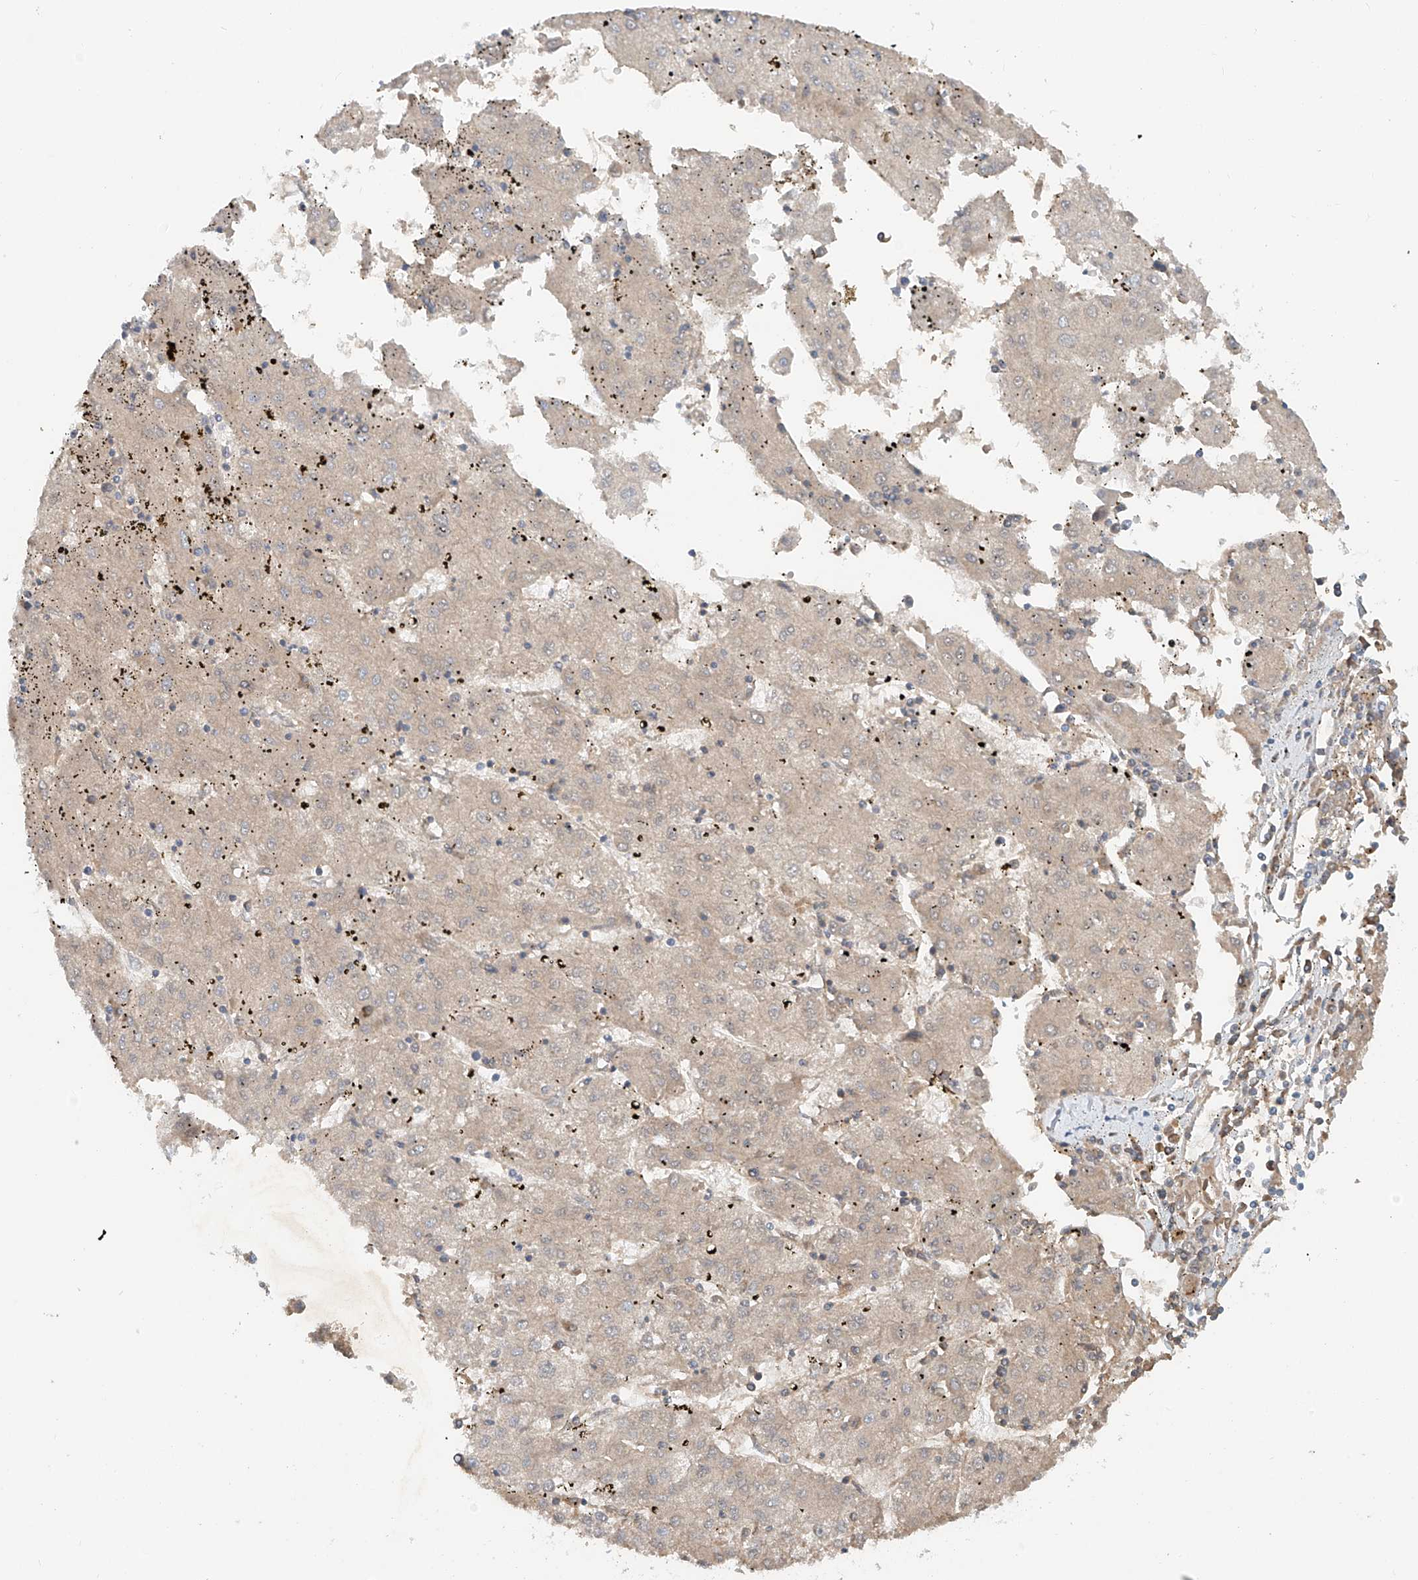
{"staining": {"intensity": "negative", "quantity": "none", "location": "none"}, "tissue": "liver cancer", "cell_type": "Tumor cells", "image_type": "cancer", "snomed": [{"axis": "morphology", "description": "Carcinoma, Hepatocellular, NOS"}, {"axis": "topography", "description": "Liver"}], "caption": "This is an immunohistochemistry histopathology image of hepatocellular carcinoma (liver). There is no positivity in tumor cells.", "gene": "LYRM9", "patient": {"sex": "male", "age": 72}}